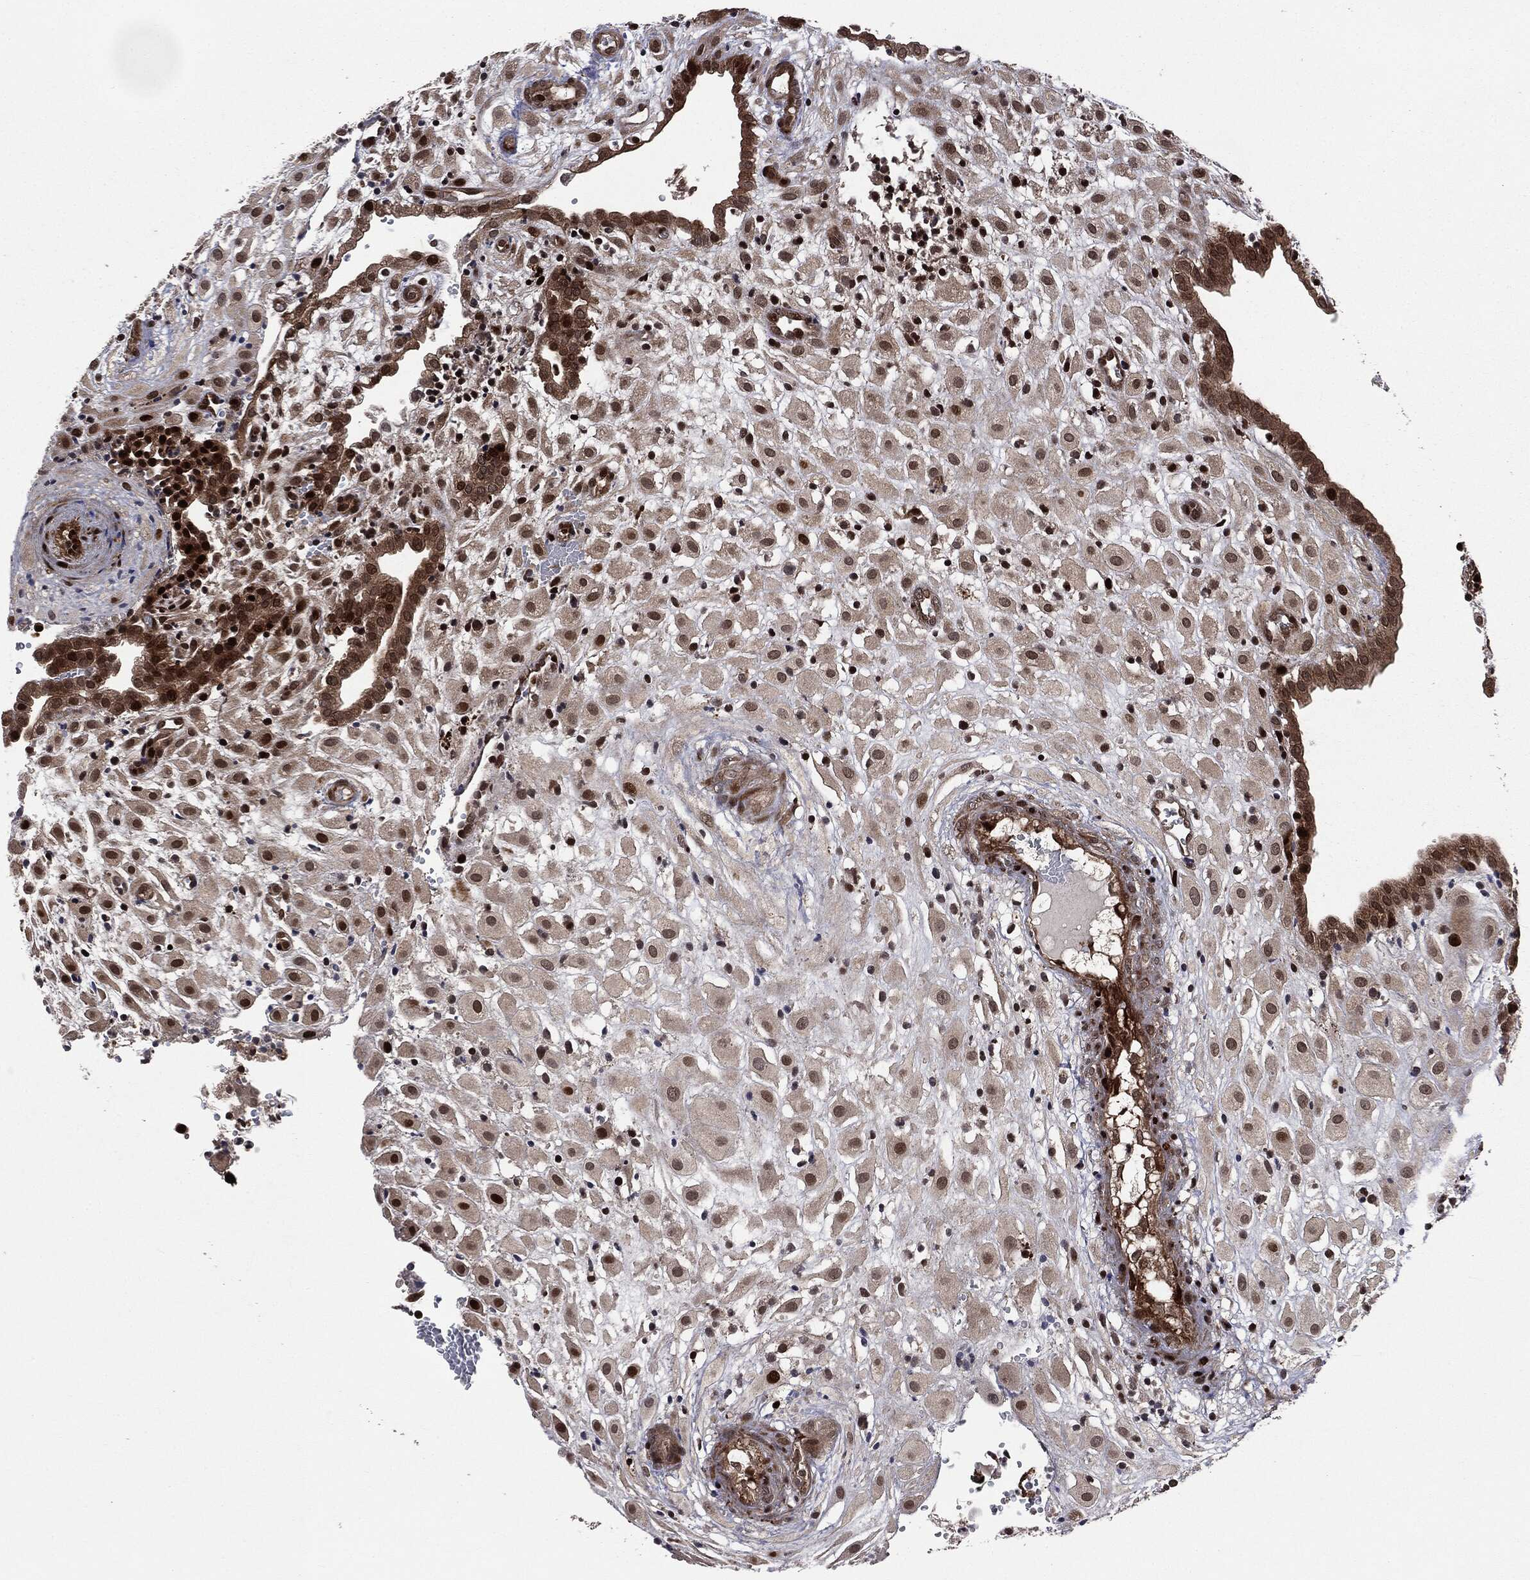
{"staining": {"intensity": "strong", "quantity": ">75%", "location": "nuclear"}, "tissue": "placenta", "cell_type": "Decidual cells", "image_type": "normal", "snomed": [{"axis": "morphology", "description": "Normal tissue, NOS"}, {"axis": "topography", "description": "Placenta"}], "caption": "Immunohistochemical staining of benign human placenta displays strong nuclear protein staining in approximately >75% of decidual cells. (brown staining indicates protein expression, while blue staining denotes nuclei).", "gene": "SMAD4", "patient": {"sex": "female", "age": 24}}